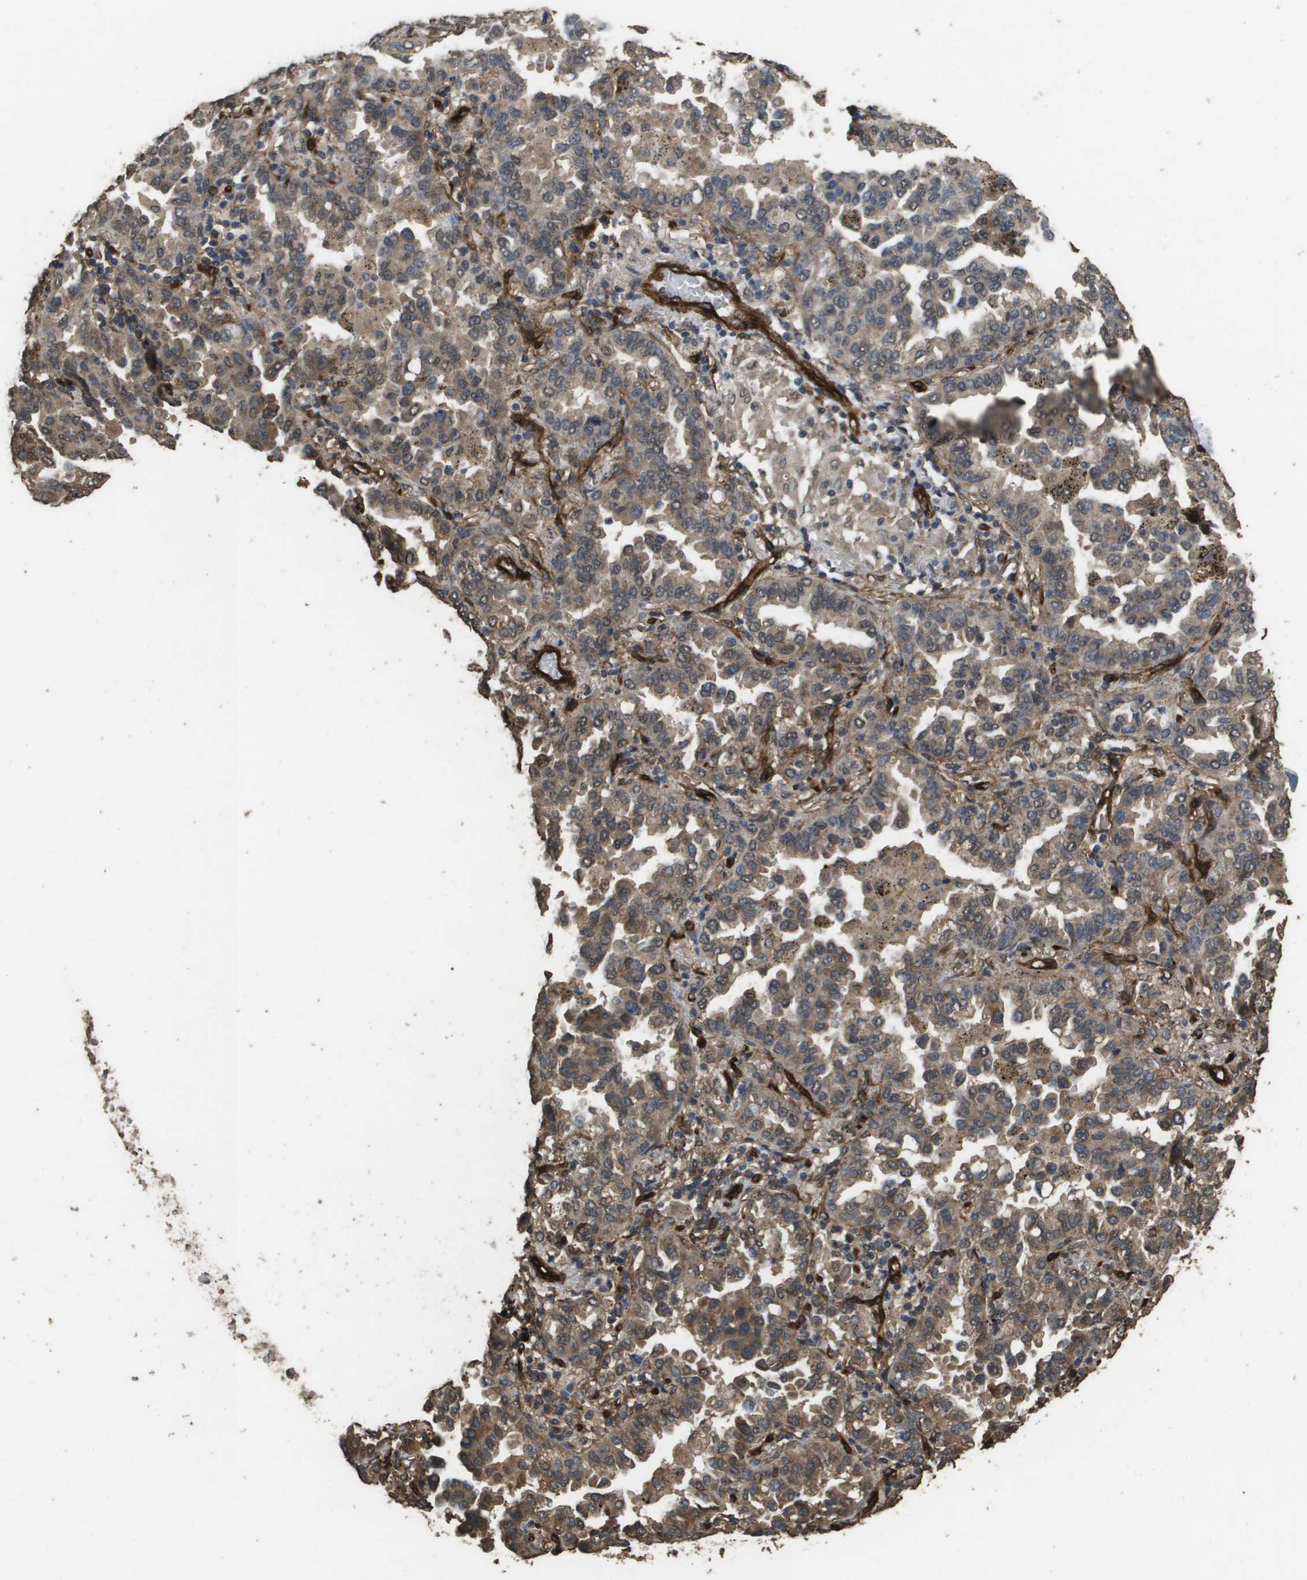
{"staining": {"intensity": "moderate", "quantity": ">75%", "location": "cytoplasmic/membranous,nuclear"}, "tissue": "lung cancer", "cell_type": "Tumor cells", "image_type": "cancer", "snomed": [{"axis": "morphology", "description": "Normal tissue, NOS"}, {"axis": "morphology", "description": "Adenocarcinoma, NOS"}, {"axis": "topography", "description": "Lung"}], "caption": "Protein analysis of lung cancer (adenocarcinoma) tissue exhibits moderate cytoplasmic/membranous and nuclear positivity in about >75% of tumor cells.", "gene": "AAMP", "patient": {"sex": "male", "age": 59}}